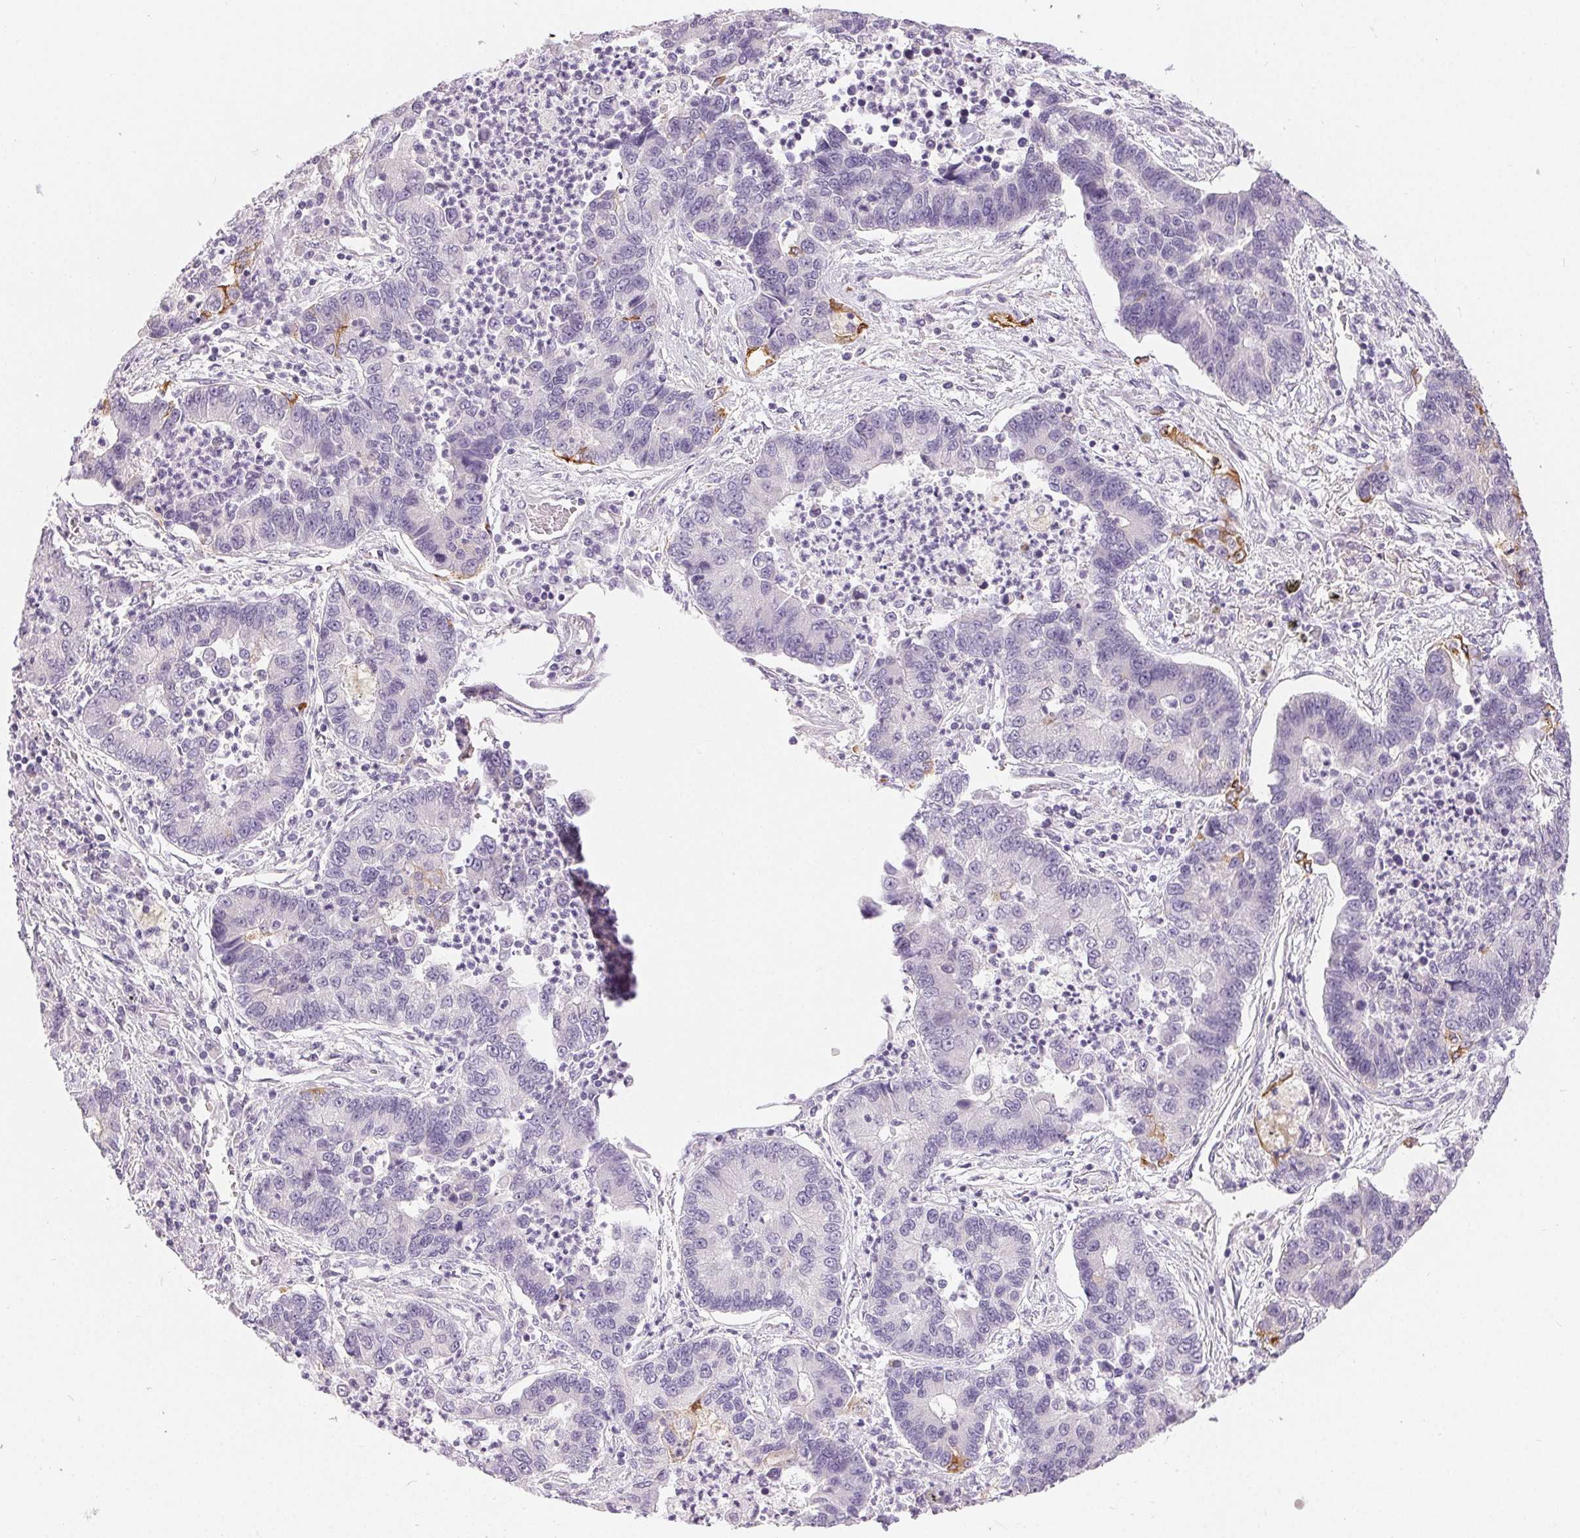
{"staining": {"intensity": "negative", "quantity": "none", "location": "none"}, "tissue": "lung cancer", "cell_type": "Tumor cells", "image_type": "cancer", "snomed": [{"axis": "morphology", "description": "Adenocarcinoma, NOS"}, {"axis": "topography", "description": "Lung"}], "caption": "Tumor cells show no significant positivity in lung adenocarcinoma.", "gene": "SFTPD", "patient": {"sex": "female", "age": 57}}